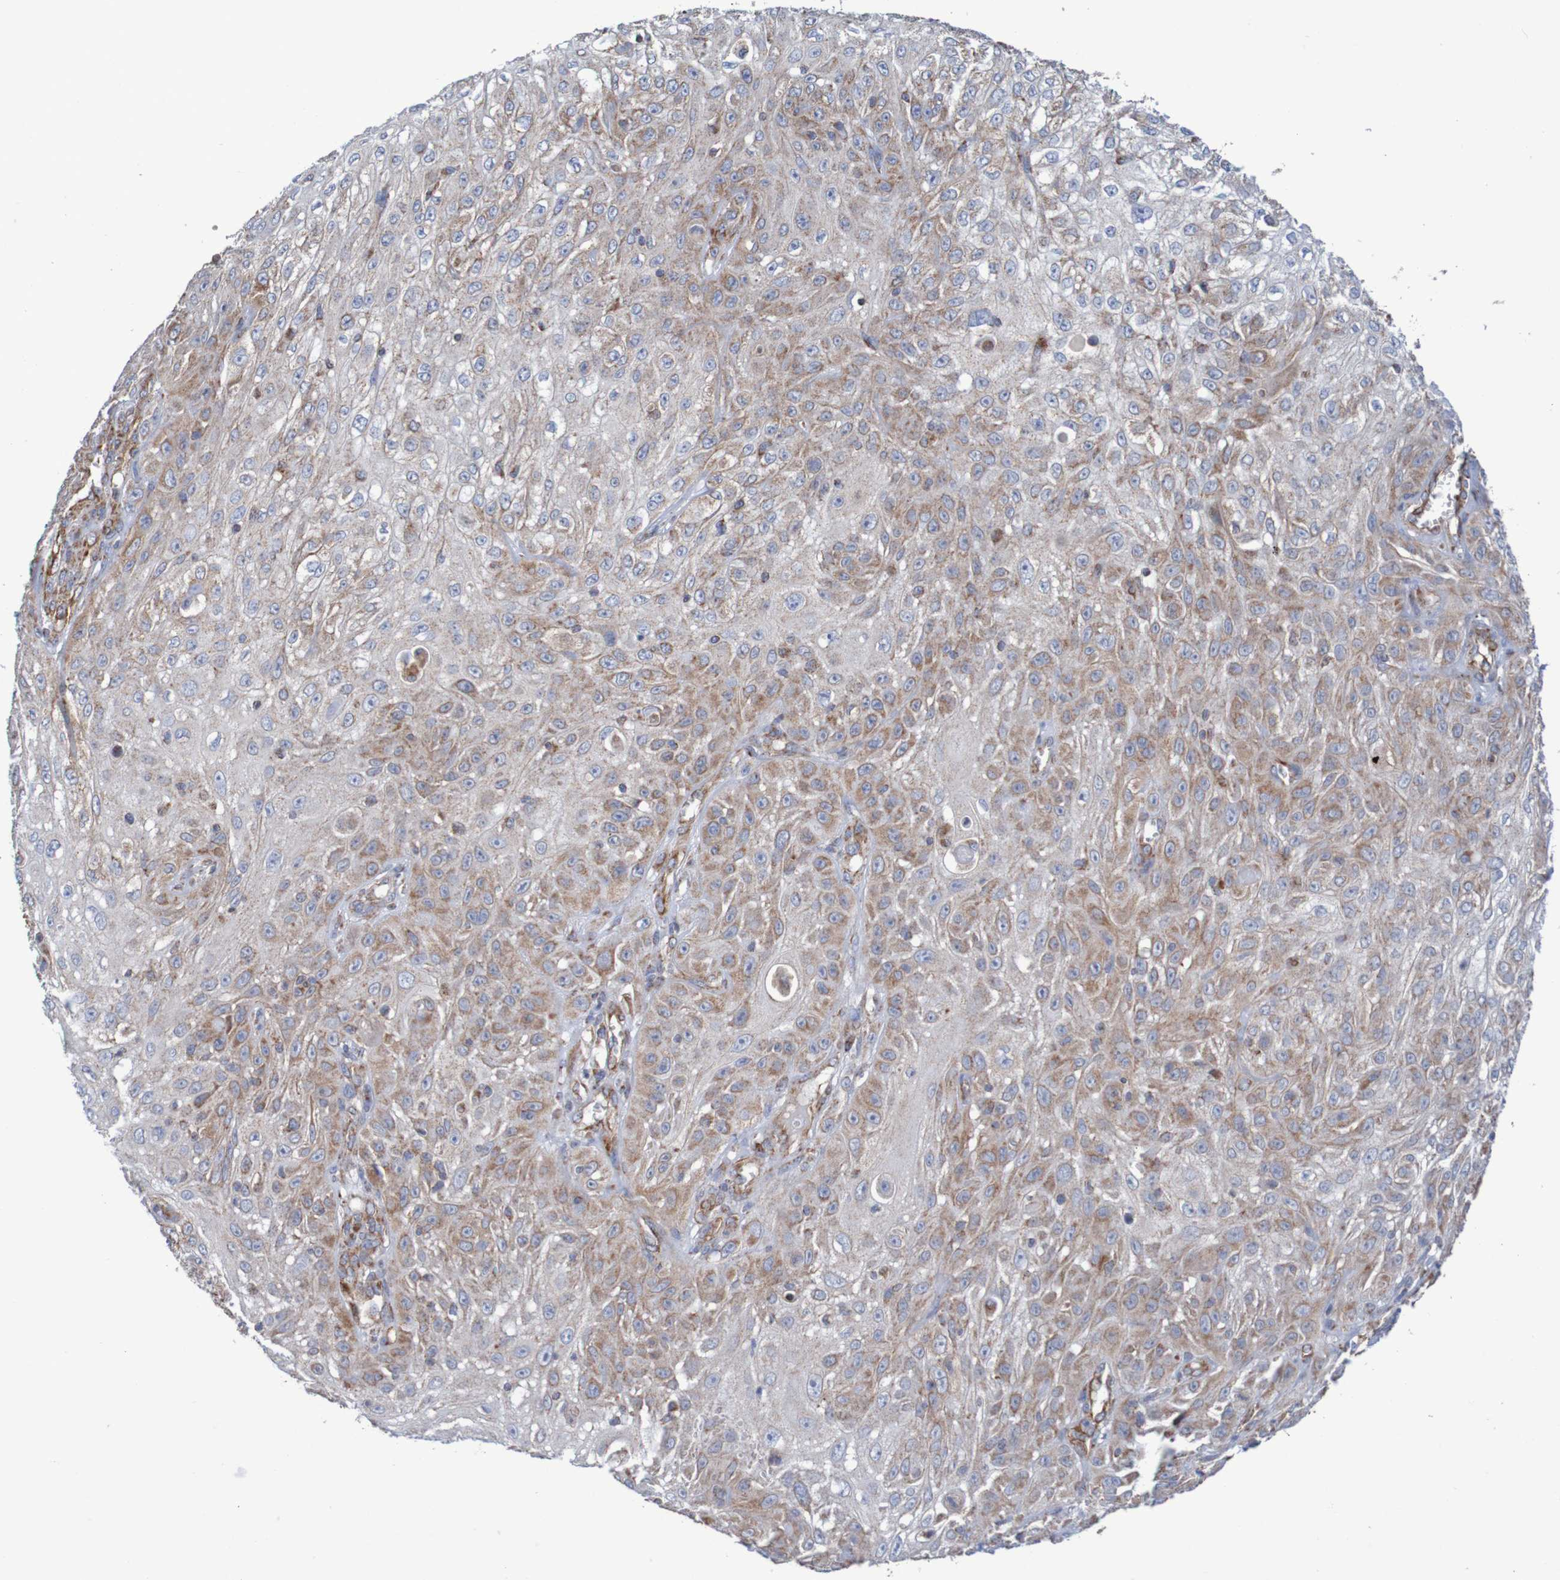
{"staining": {"intensity": "moderate", "quantity": "25%-75%", "location": "cytoplasmic/membranous"}, "tissue": "skin cancer", "cell_type": "Tumor cells", "image_type": "cancer", "snomed": [{"axis": "morphology", "description": "Squamous cell carcinoma, NOS"}, {"axis": "topography", "description": "Skin"}], "caption": "Protein expression analysis of skin squamous cell carcinoma reveals moderate cytoplasmic/membranous positivity in approximately 25%-75% of tumor cells.", "gene": "MMEL1", "patient": {"sex": "male", "age": 75}}